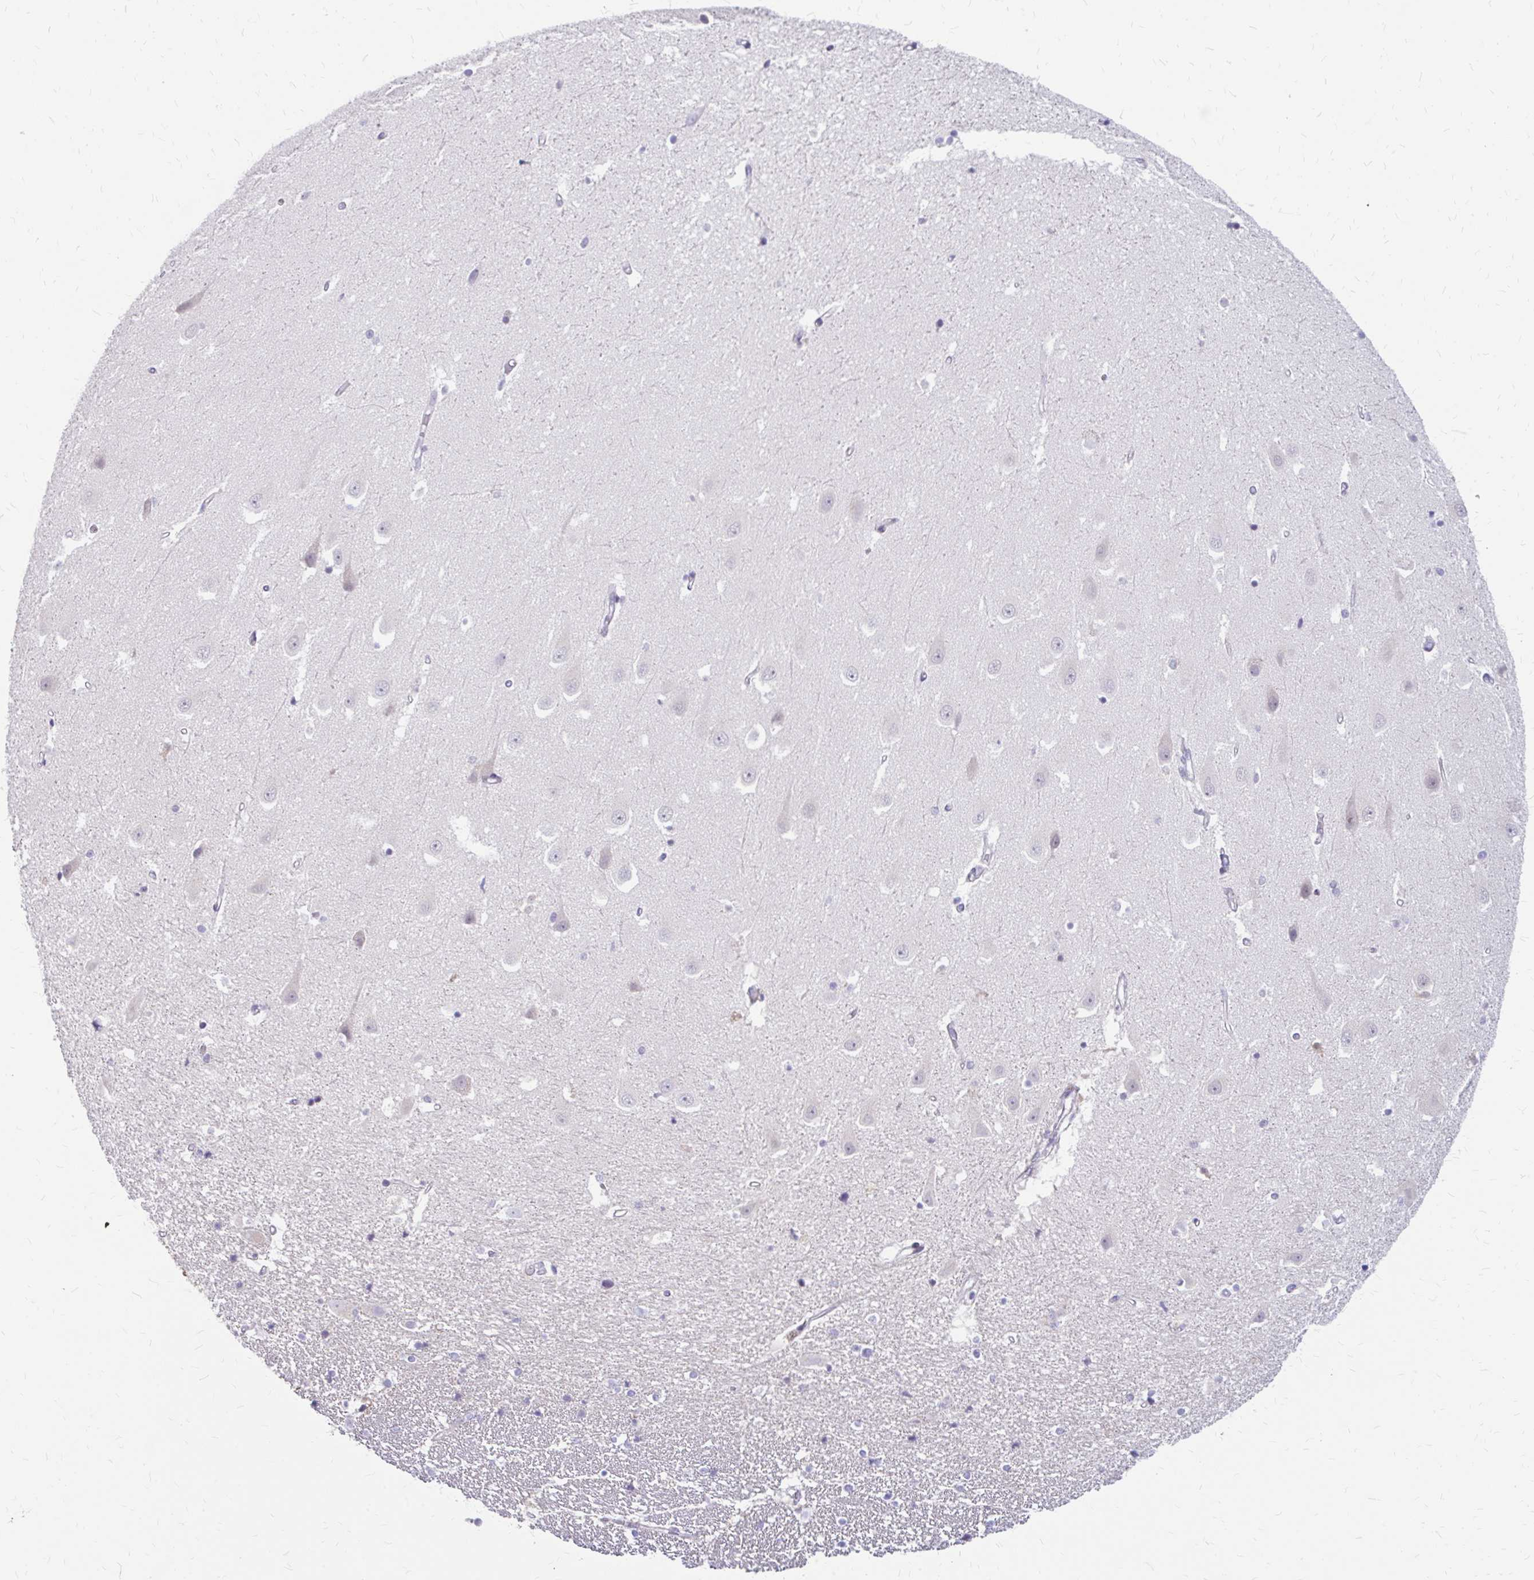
{"staining": {"intensity": "negative", "quantity": "none", "location": "none"}, "tissue": "hippocampus", "cell_type": "Glial cells", "image_type": "normal", "snomed": [{"axis": "morphology", "description": "Normal tissue, NOS"}, {"axis": "topography", "description": "Hippocampus"}], "caption": "High power microscopy histopathology image of an IHC photomicrograph of benign hippocampus, revealing no significant expression in glial cells.", "gene": "RGS16", "patient": {"sex": "male", "age": 63}}